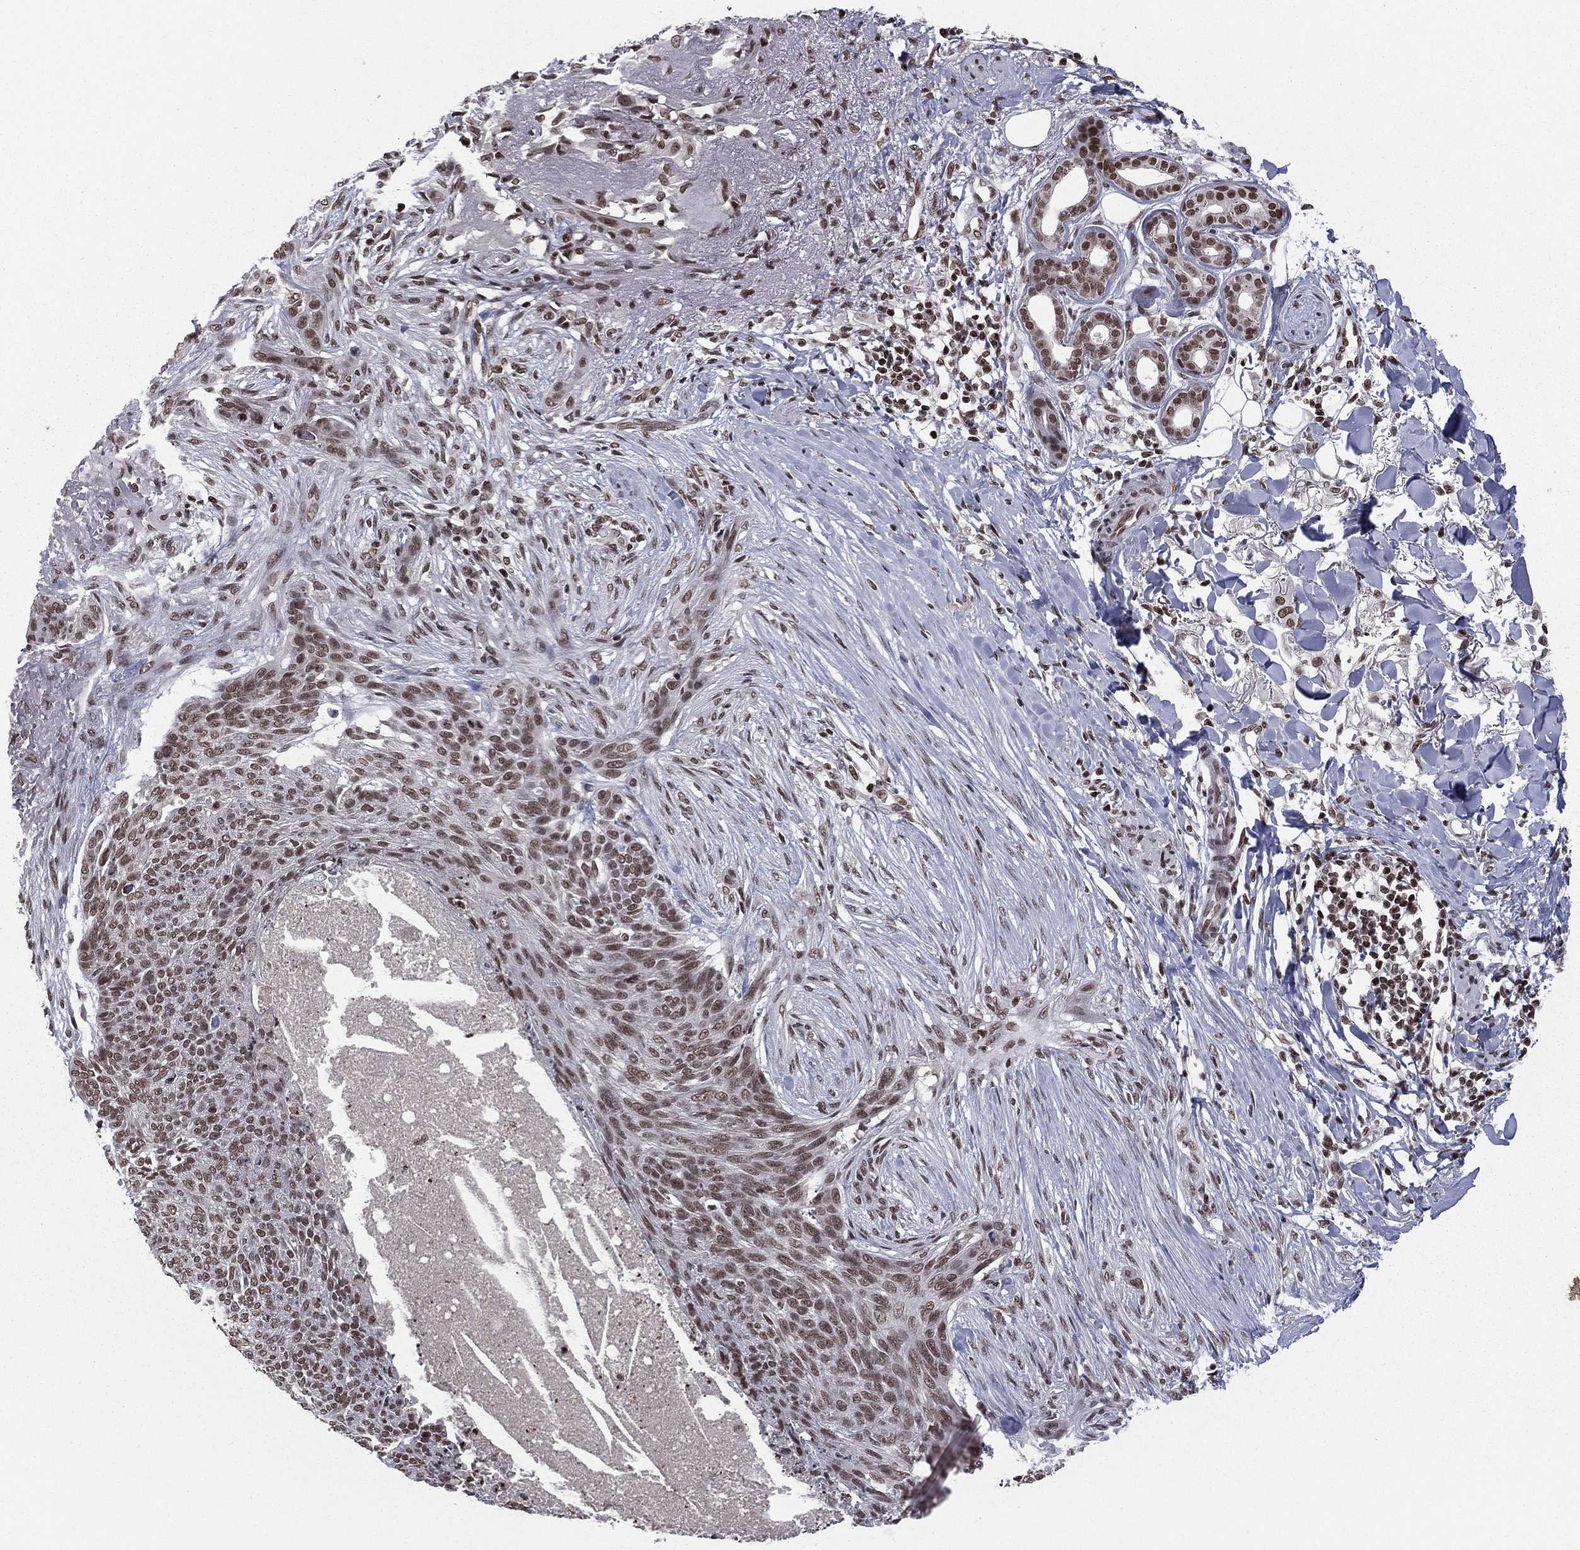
{"staining": {"intensity": "moderate", "quantity": ">75%", "location": "nuclear"}, "tissue": "skin cancer", "cell_type": "Tumor cells", "image_type": "cancer", "snomed": [{"axis": "morphology", "description": "Normal tissue, NOS"}, {"axis": "morphology", "description": "Basal cell carcinoma"}, {"axis": "topography", "description": "Skin"}], "caption": "A brown stain labels moderate nuclear positivity of a protein in skin cancer (basal cell carcinoma) tumor cells.", "gene": "RFX7", "patient": {"sex": "male", "age": 84}}